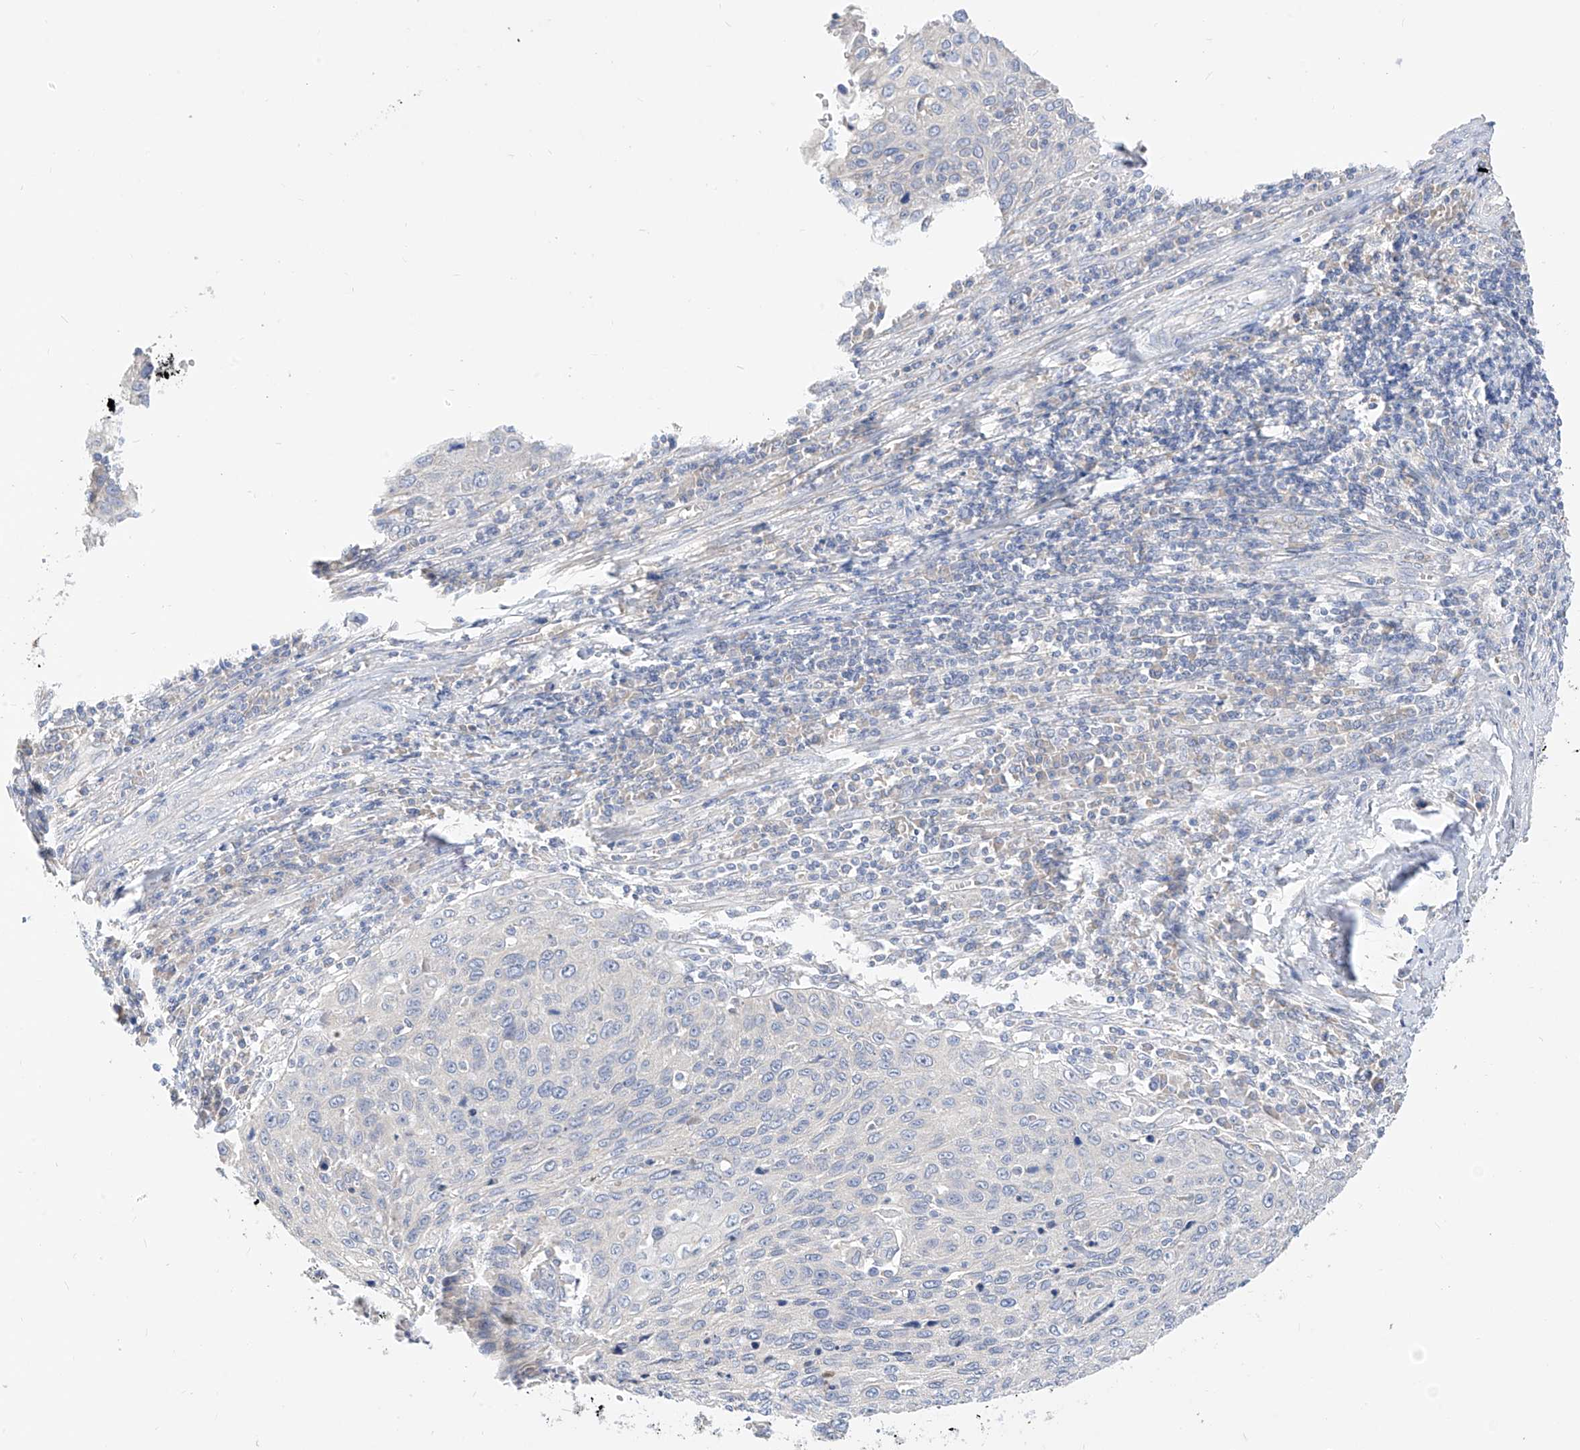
{"staining": {"intensity": "negative", "quantity": "none", "location": "none"}, "tissue": "cervical cancer", "cell_type": "Tumor cells", "image_type": "cancer", "snomed": [{"axis": "morphology", "description": "Squamous cell carcinoma, NOS"}, {"axis": "topography", "description": "Cervix"}], "caption": "Cervical cancer (squamous cell carcinoma) was stained to show a protein in brown. There is no significant staining in tumor cells.", "gene": "RASA2", "patient": {"sex": "female", "age": 32}}